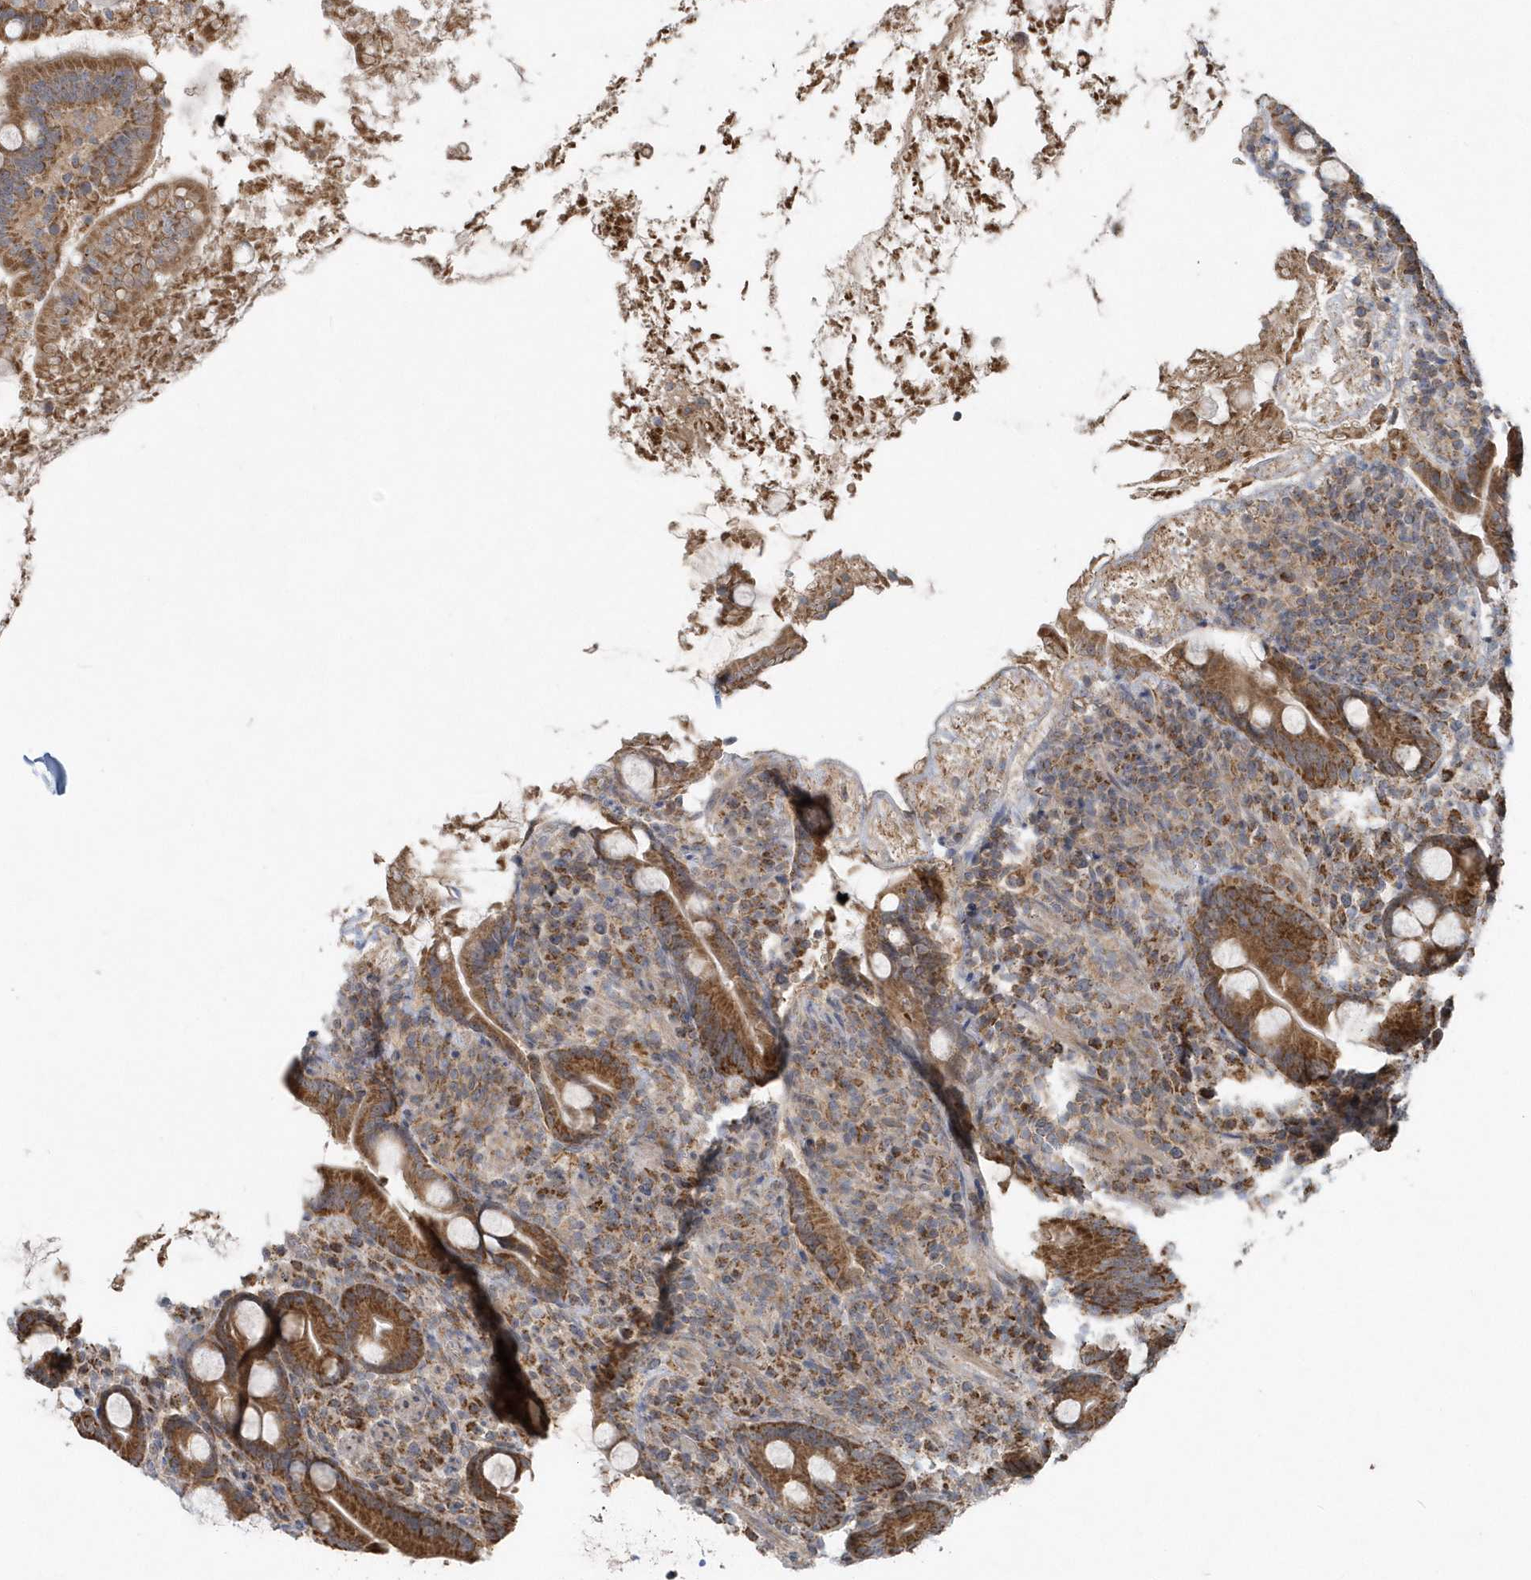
{"staining": {"intensity": "strong", "quantity": ">75%", "location": "cytoplasmic/membranous"}, "tissue": "duodenum", "cell_type": "Glandular cells", "image_type": "normal", "snomed": [{"axis": "morphology", "description": "Normal tissue, NOS"}, {"axis": "topography", "description": "Duodenum"}], "caption": "Strong cytoplasmic/membranous protein expression is identified in about >75% of glandular cells in duodenum.", "gene": "PPP1R7", "patient": {"sex": "male", "age": 35}}